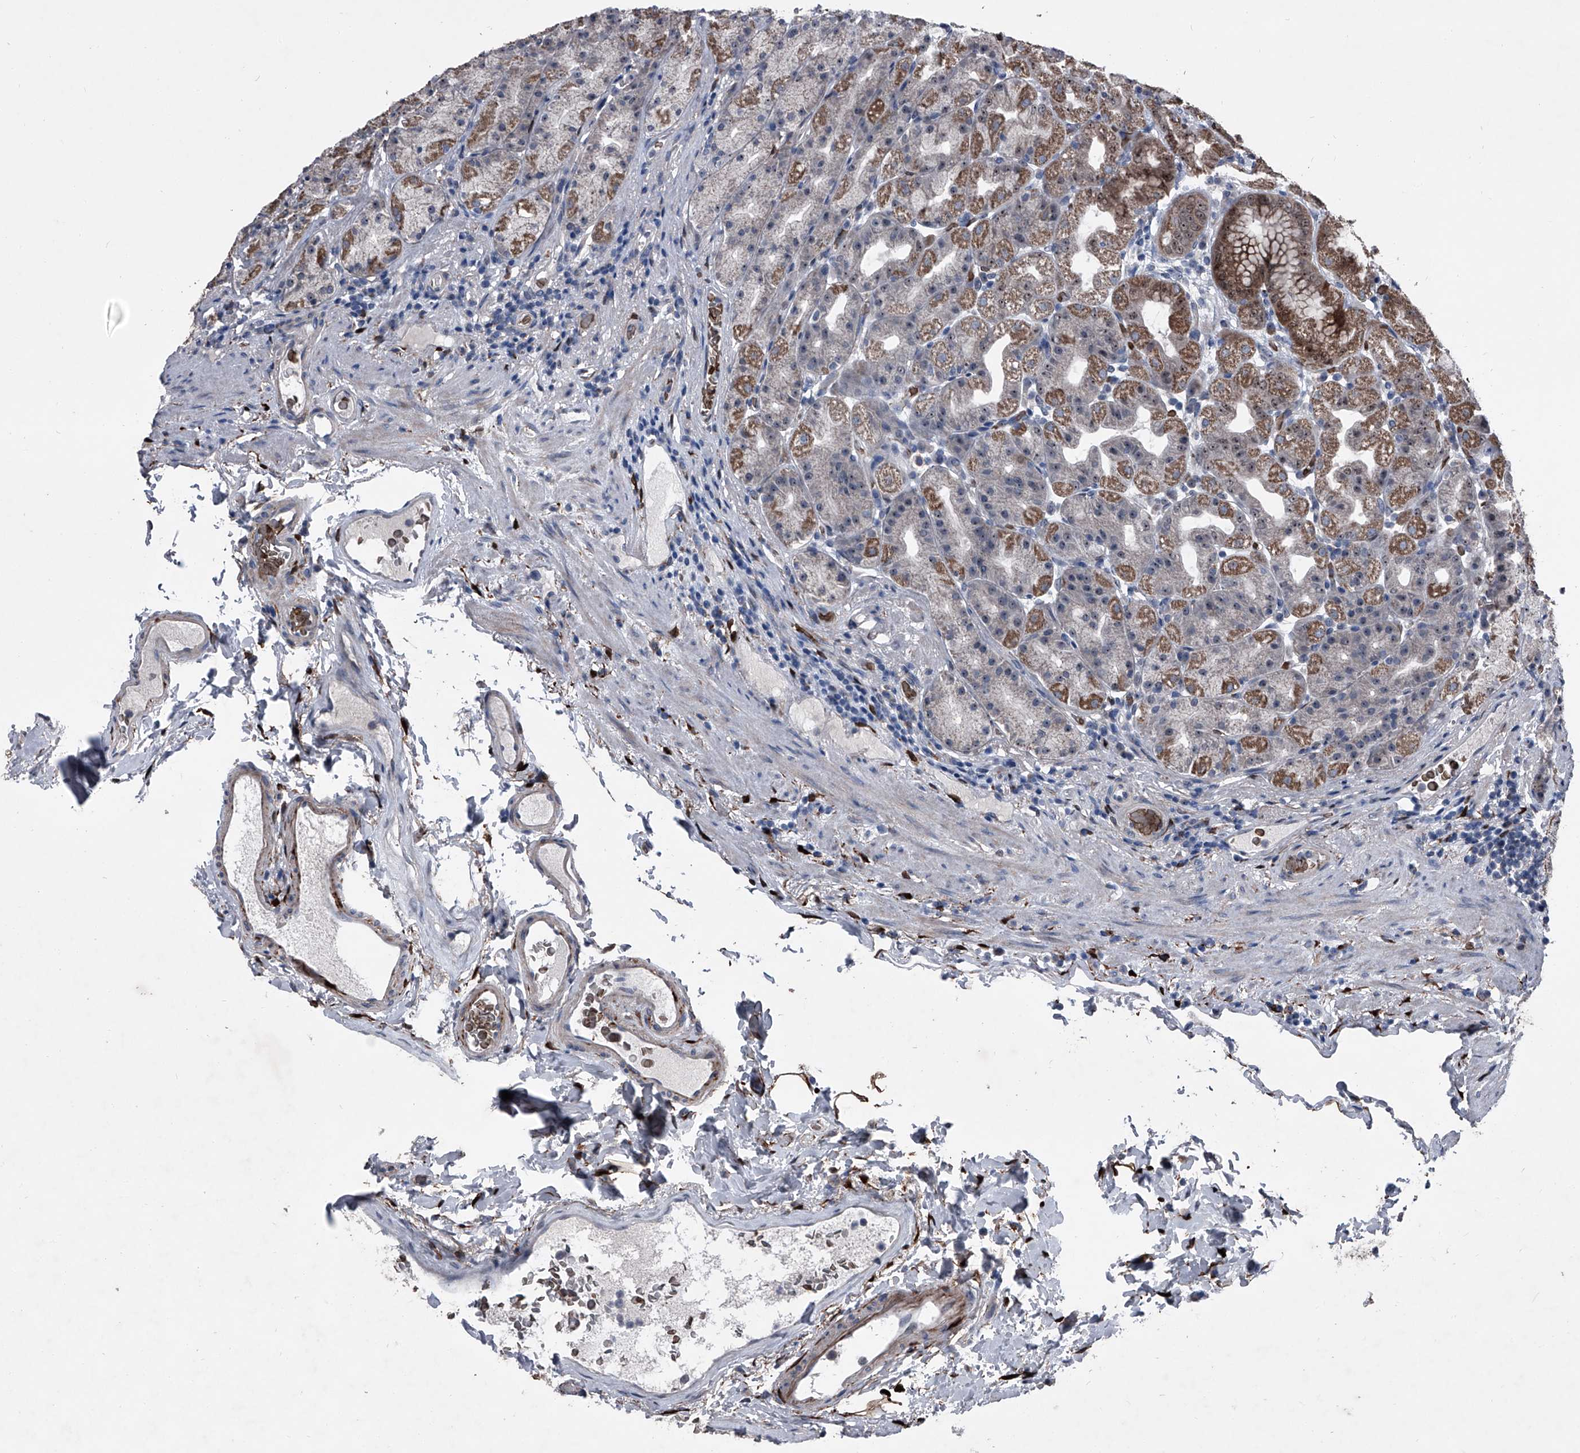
{"staining": {"intensity": "strong", "quantity": "25%-75%", "location": "cytoplasmic/membranous"}, "tissue": "stomach", "cell_type": "Glandular cells", "image_type": "normal", "snomed": [{"axis": "morphology", "description": "Normal tissue, NOS"}, {"axis": "topography", "description": "Stomach, upper"}], "caption": "A photomicrograph of human stomach stained for a protein displays strong cytoplasmic/membranous brown staining in glandular cells. (Brightfield microscopy of DAB IHC at high magnification).", "gene": "CEP85L", "patient": {"sex": "male", "age": 68}}